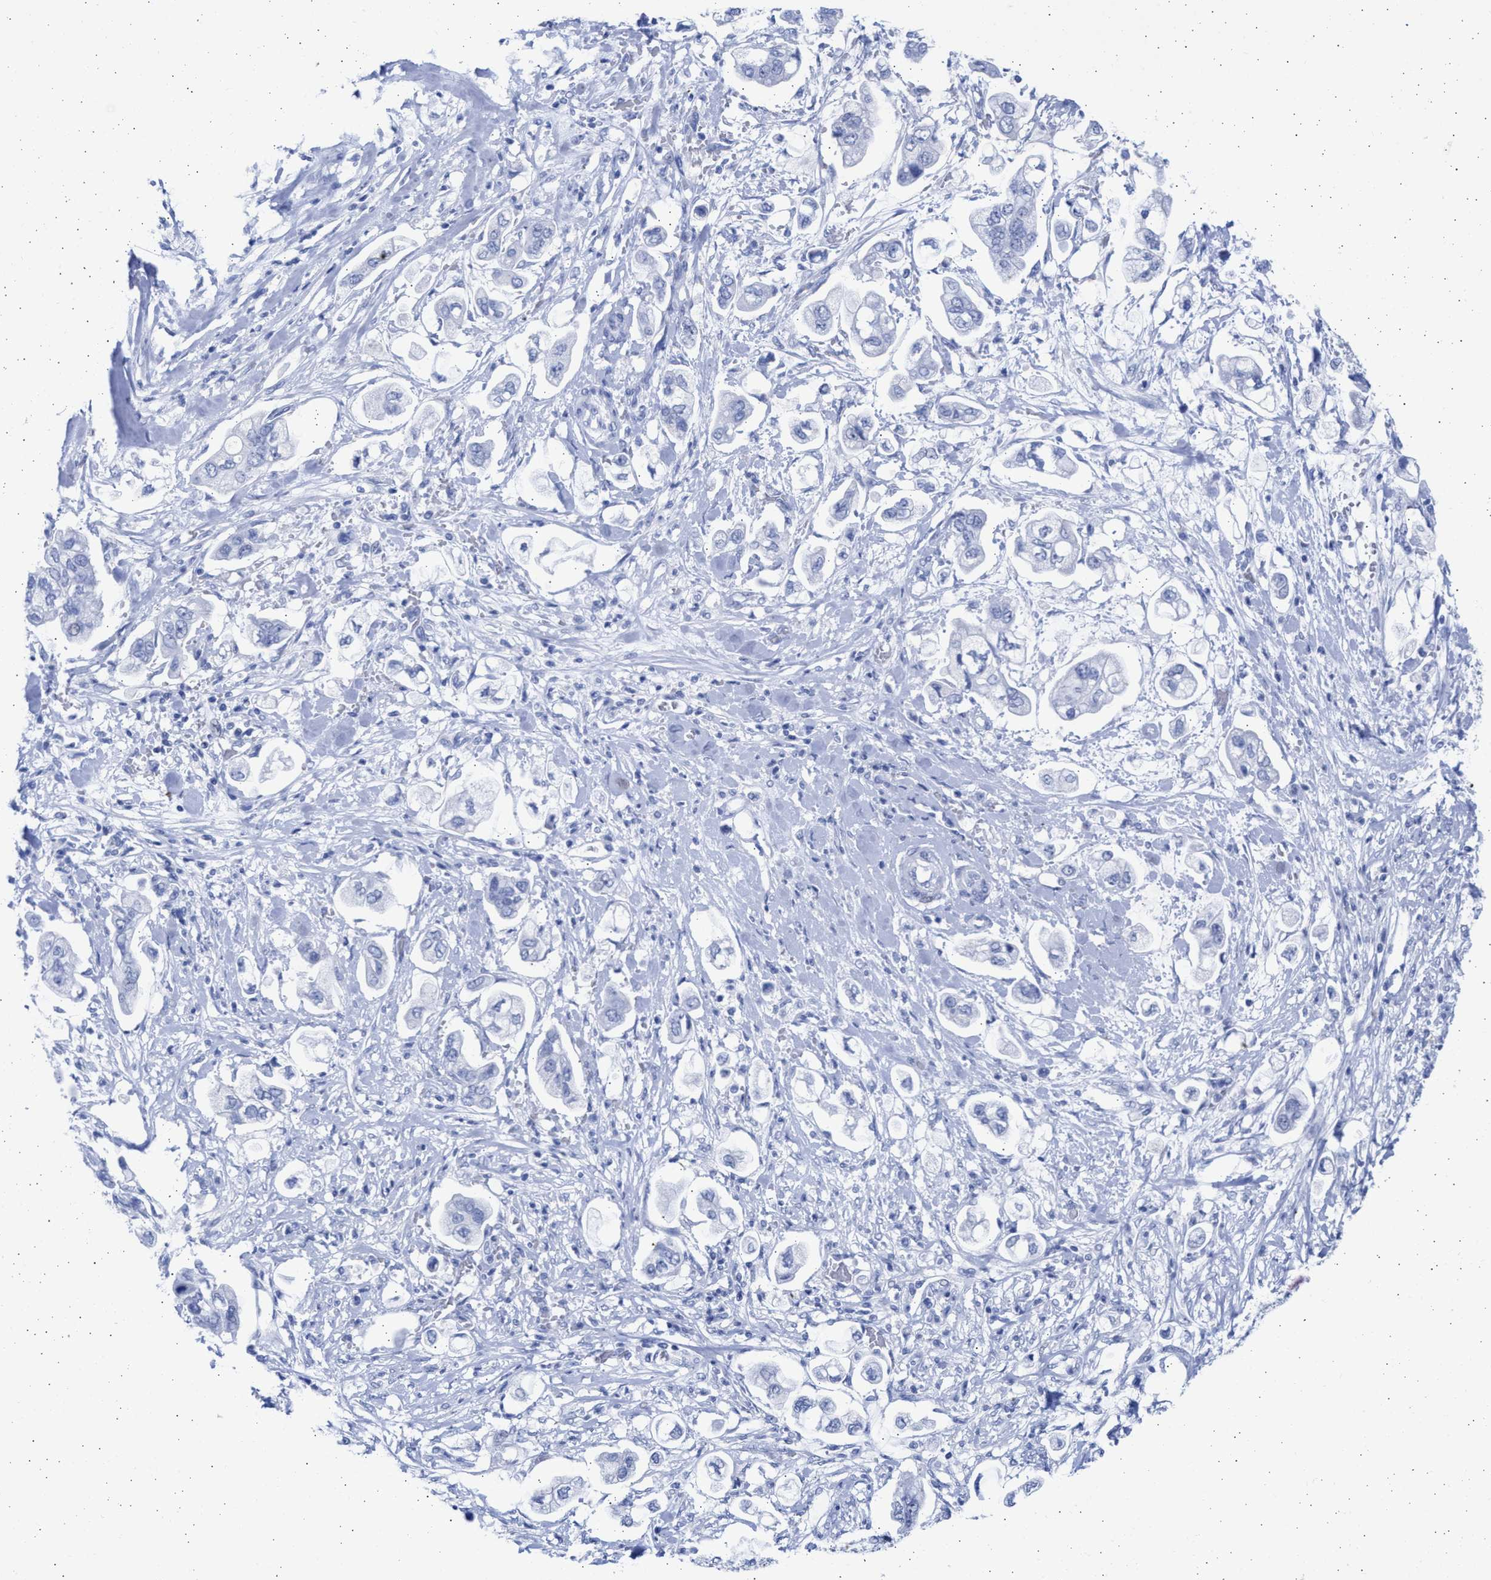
{"staining": {"intensity": "negative", "quantity": "none", "location": "none"}, "tissue": "stomach cancer", "cell_type": "Tumor cells", "image_type": "cancer", "snomed": [{"axis": "morphology", "description": "Adenocarcinoma, NOS"}, {"axis": "topography", "description": "Stomach"}], "caption": "The immunohistochemistry (IHC) histopathology image has no significant expression in tumor cells of adenocarcinoma (stomach) tissue. (DAB (3,3'-diaminobenzidine) IHC with hematoxylin counter stain).", "gene": "ALDOC", "patient": {"sex": "male", "age": 62}}